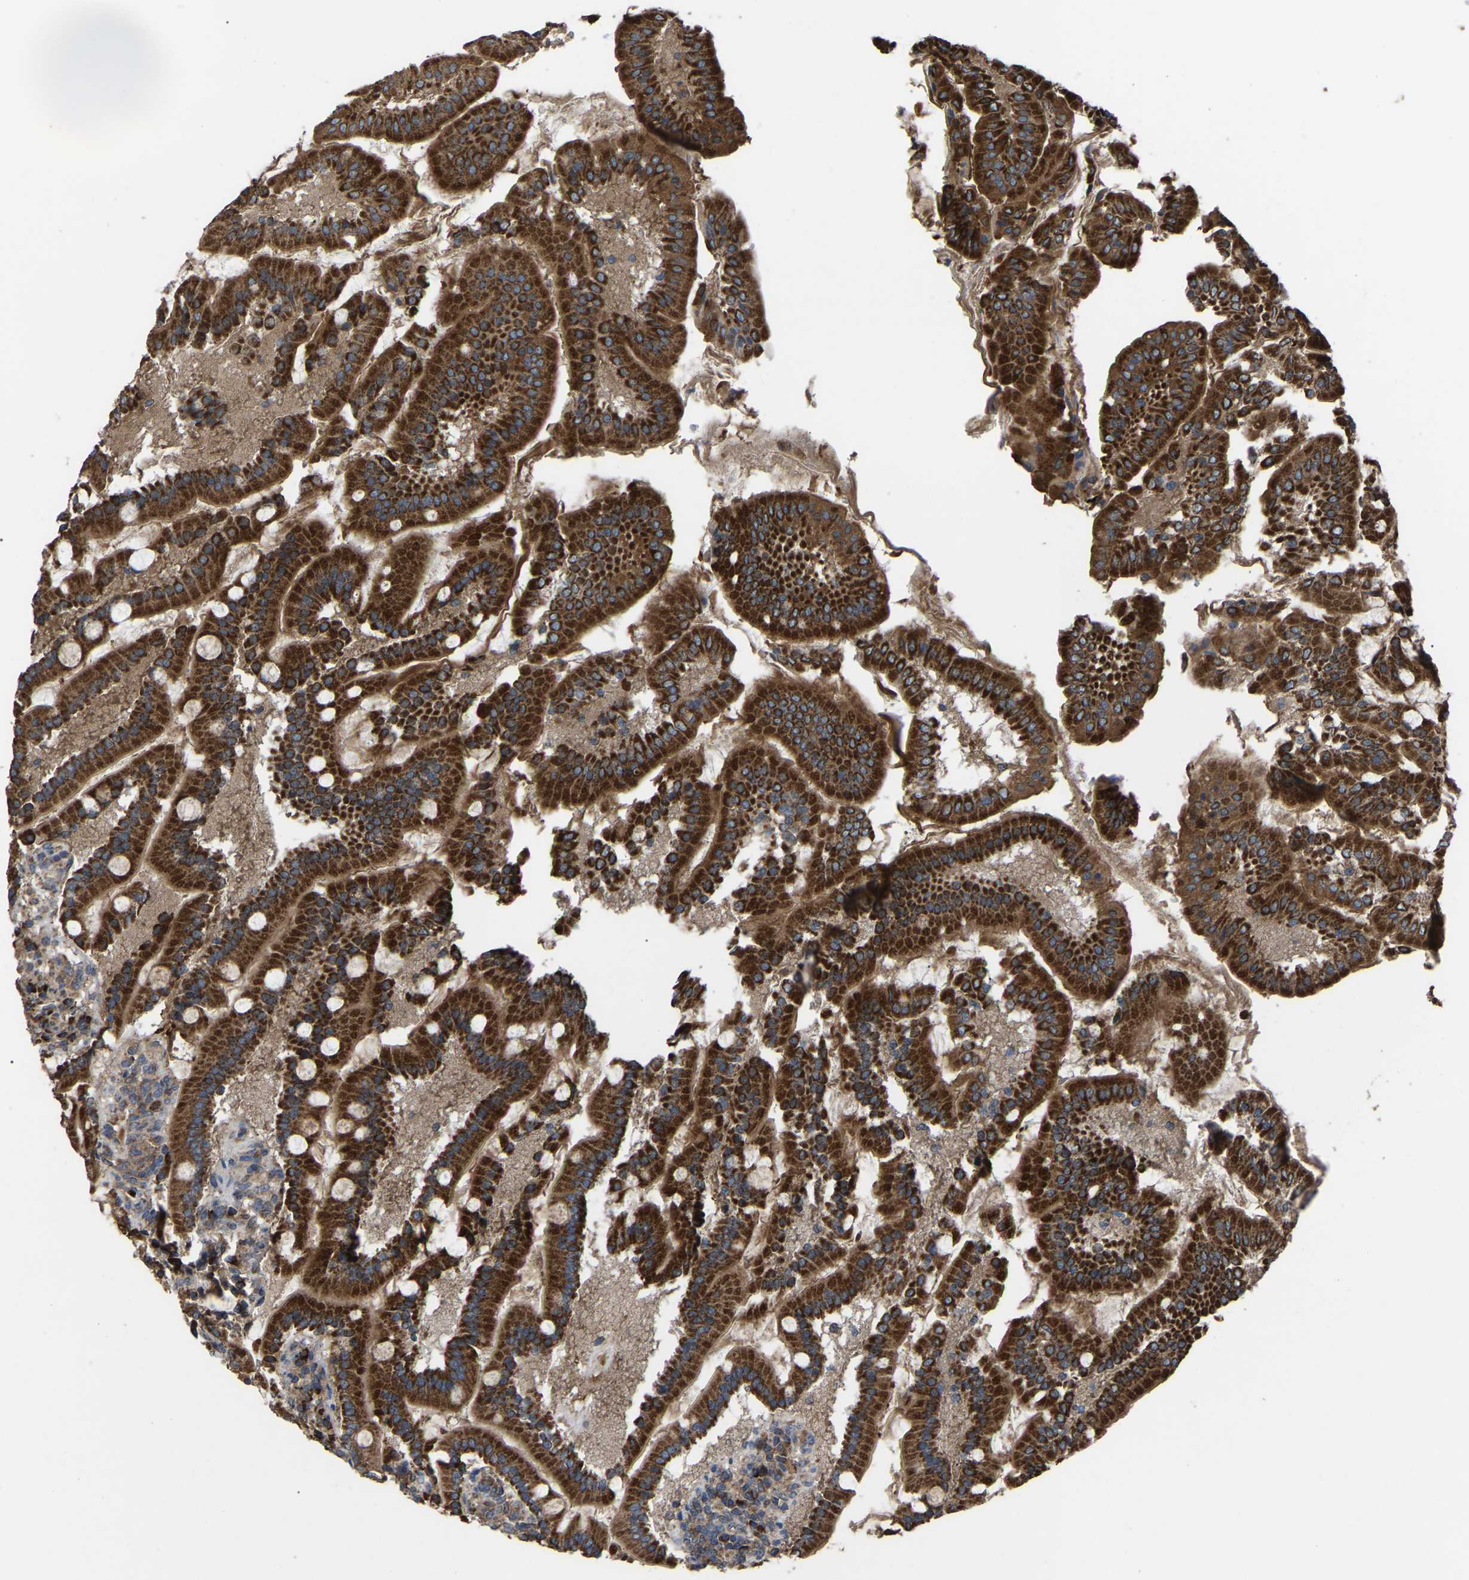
{"staining": {"intensity": "strong", "quantity": ">75%", "location": "cytoplasmic/membranous"}, "tissue": "duodenum", "cell_type": "Glandular cells", "image_type": "normal", "snomed": [{"axis": "morphology", "description": "Normal tissue, NOS"}, {"axis": "topography", "description": "Duodenum"}], "caption": "This photomicrograph exhibits benign duodenum stained with immunohistochemistry to label a protein in brown. The cytoplasmic/membranous of glandular cells show strong positivity for the protein. Nuclei are counter-stained blue.", "gene": "GCC1", "patient": {"sex": "male", "age": 50}}